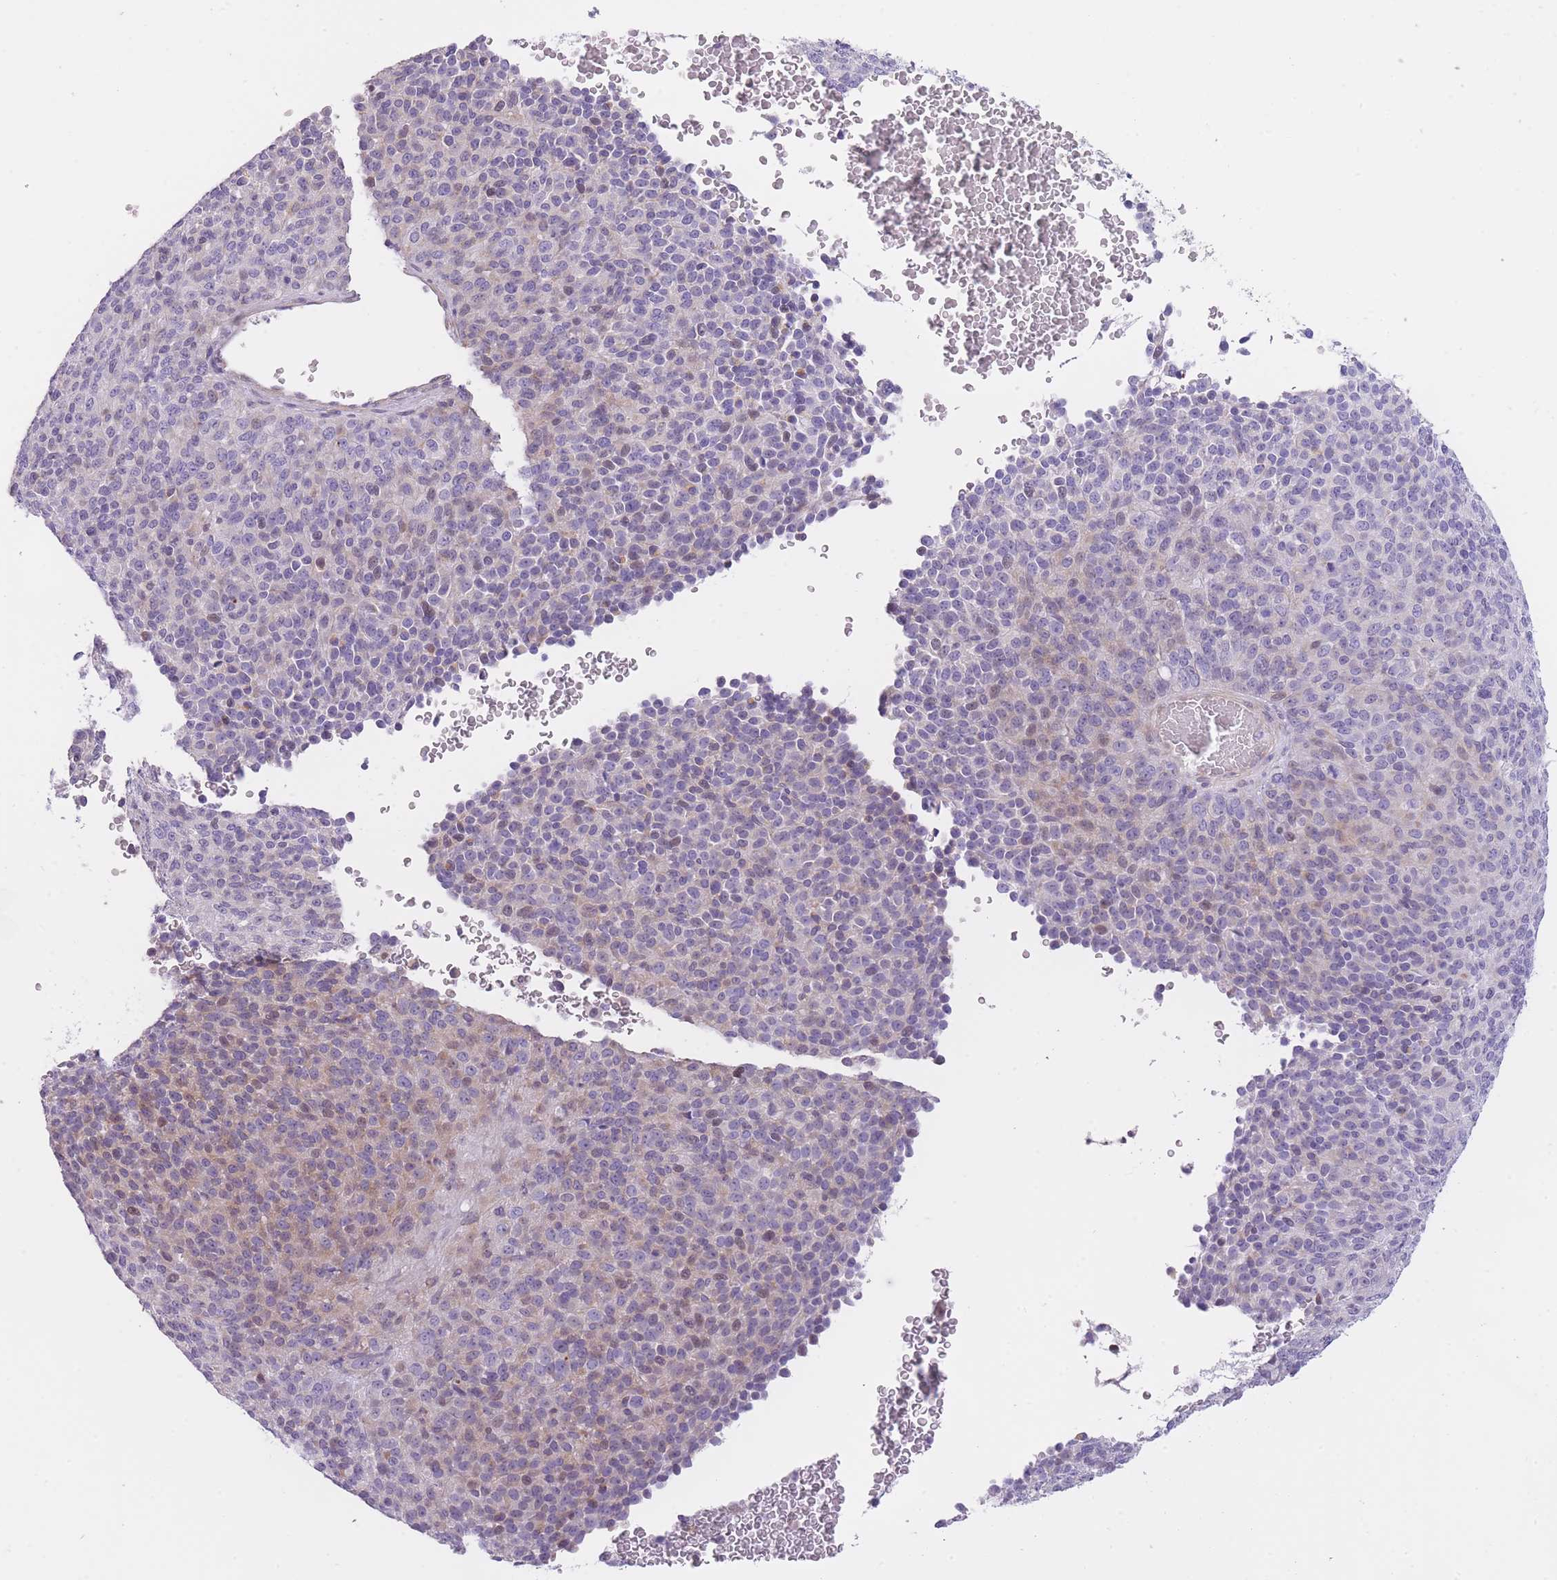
{"staining": {"intensity": "negative", "quantity": "none", "location": "none"}, "tissue": "melanoma", "cell_type": "Tumor cells", "image_type": "cancer", "snomed": [{"axis": "morphology", "description": "Malignant melanoma, Metastatic site"}, {"axis": "topography", "description": "Brain"}], "caption": "The photomicrograph demonstrates no staining of tumor cells in malignant melanoma (metastatic site). (DAB immunohistochemistry with hematoxylin counter stain).", "gene": "IMPG1", "patient": {"sex": "female", "age": 56}}